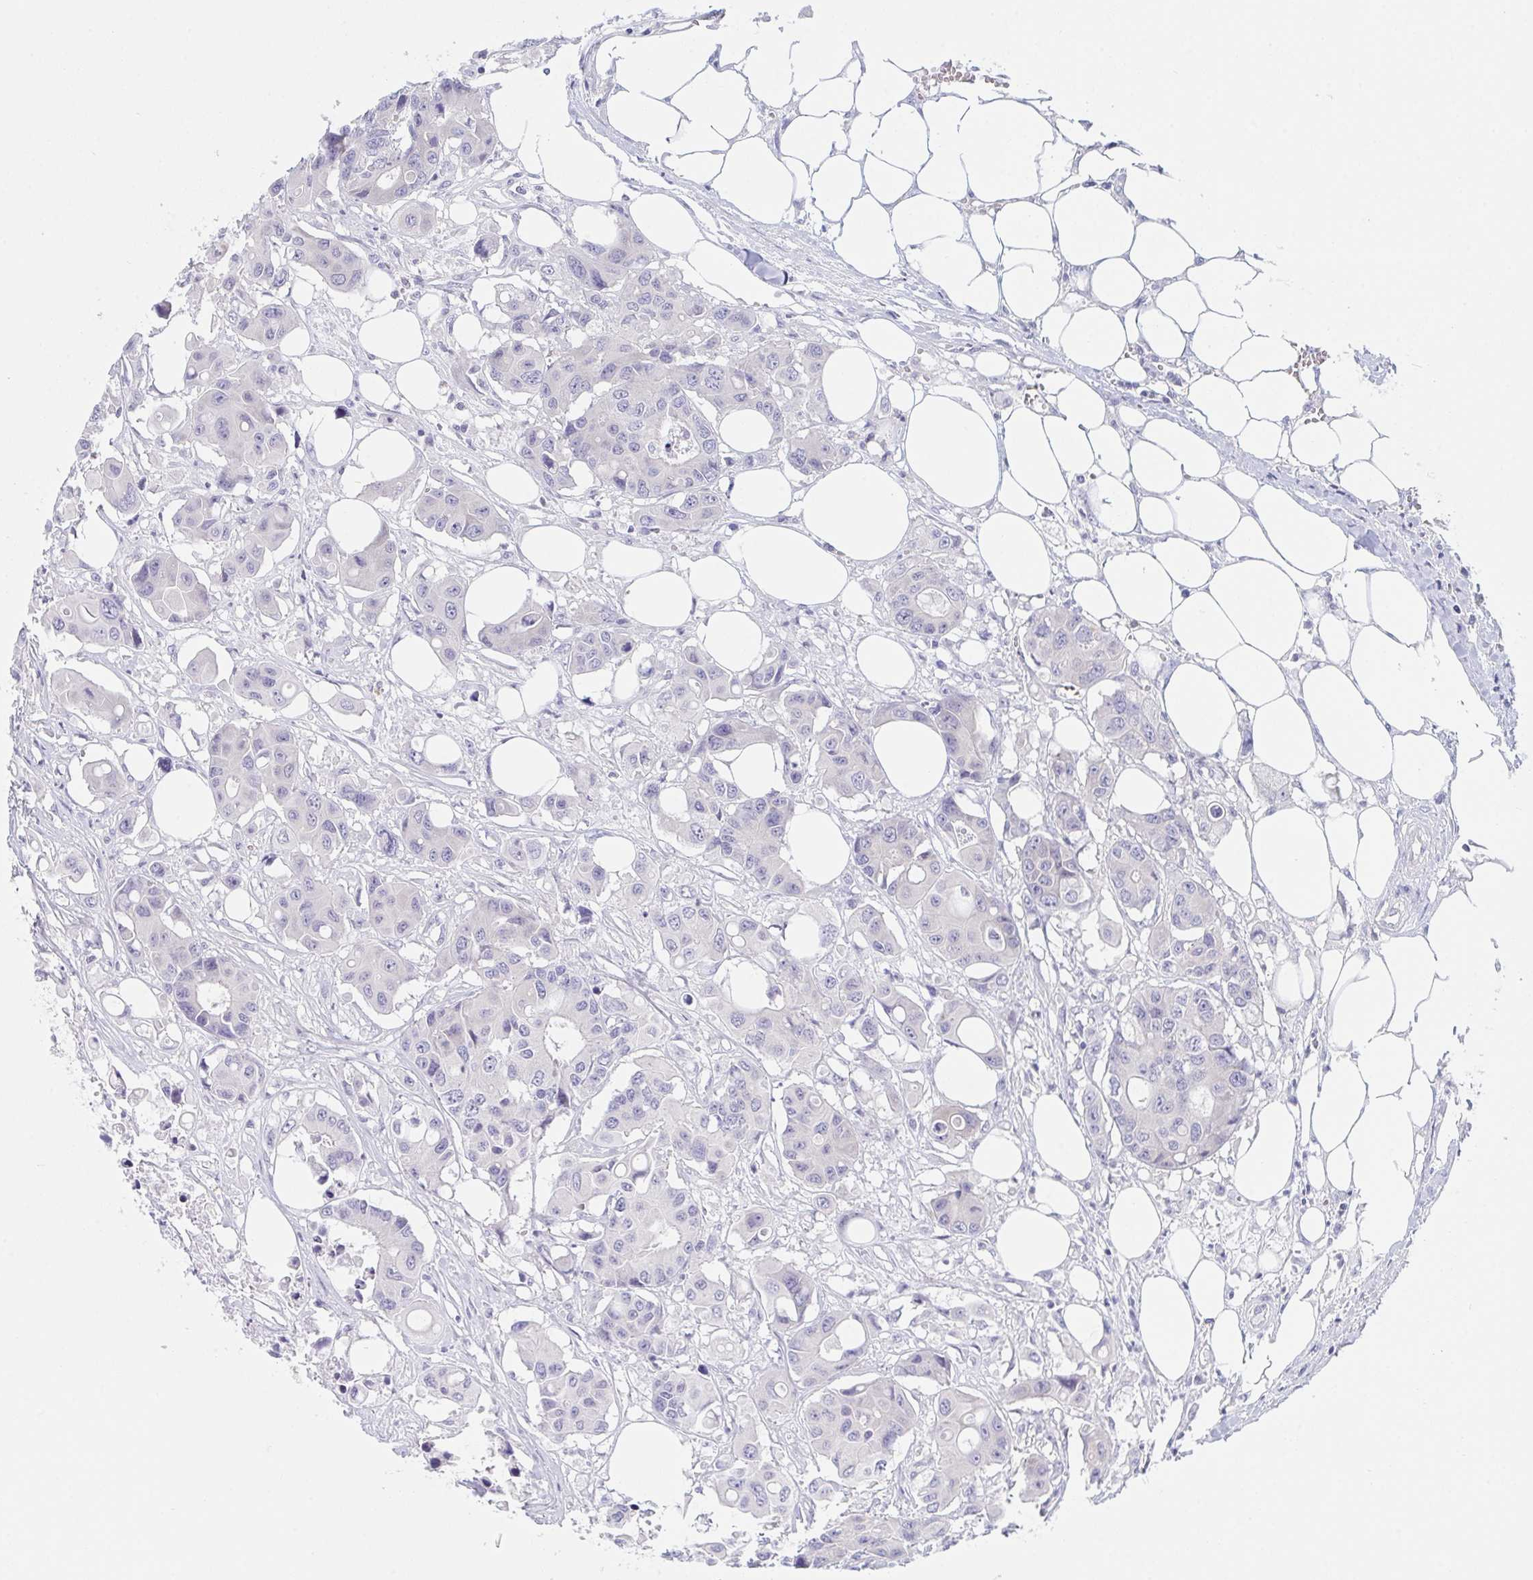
{"staining": {"intensity": "negative", "quantity": "none", "location": "none"}, "tissue": "colorectal cancer", "cell_type": "Tumor cells", "image_type": "cancer", "snomed": [{"axis": "morphology", "description": "Adenocarcinoma, NOS"}, {"axis": "topography", "description": "Colon"}], "caption": "Adenocarcinoma (colorectal) stained for a protein using IHC reveals no positivity tumor cells.", "gene": "NAA30", "patient": {"sex": "male", "age": 77}}